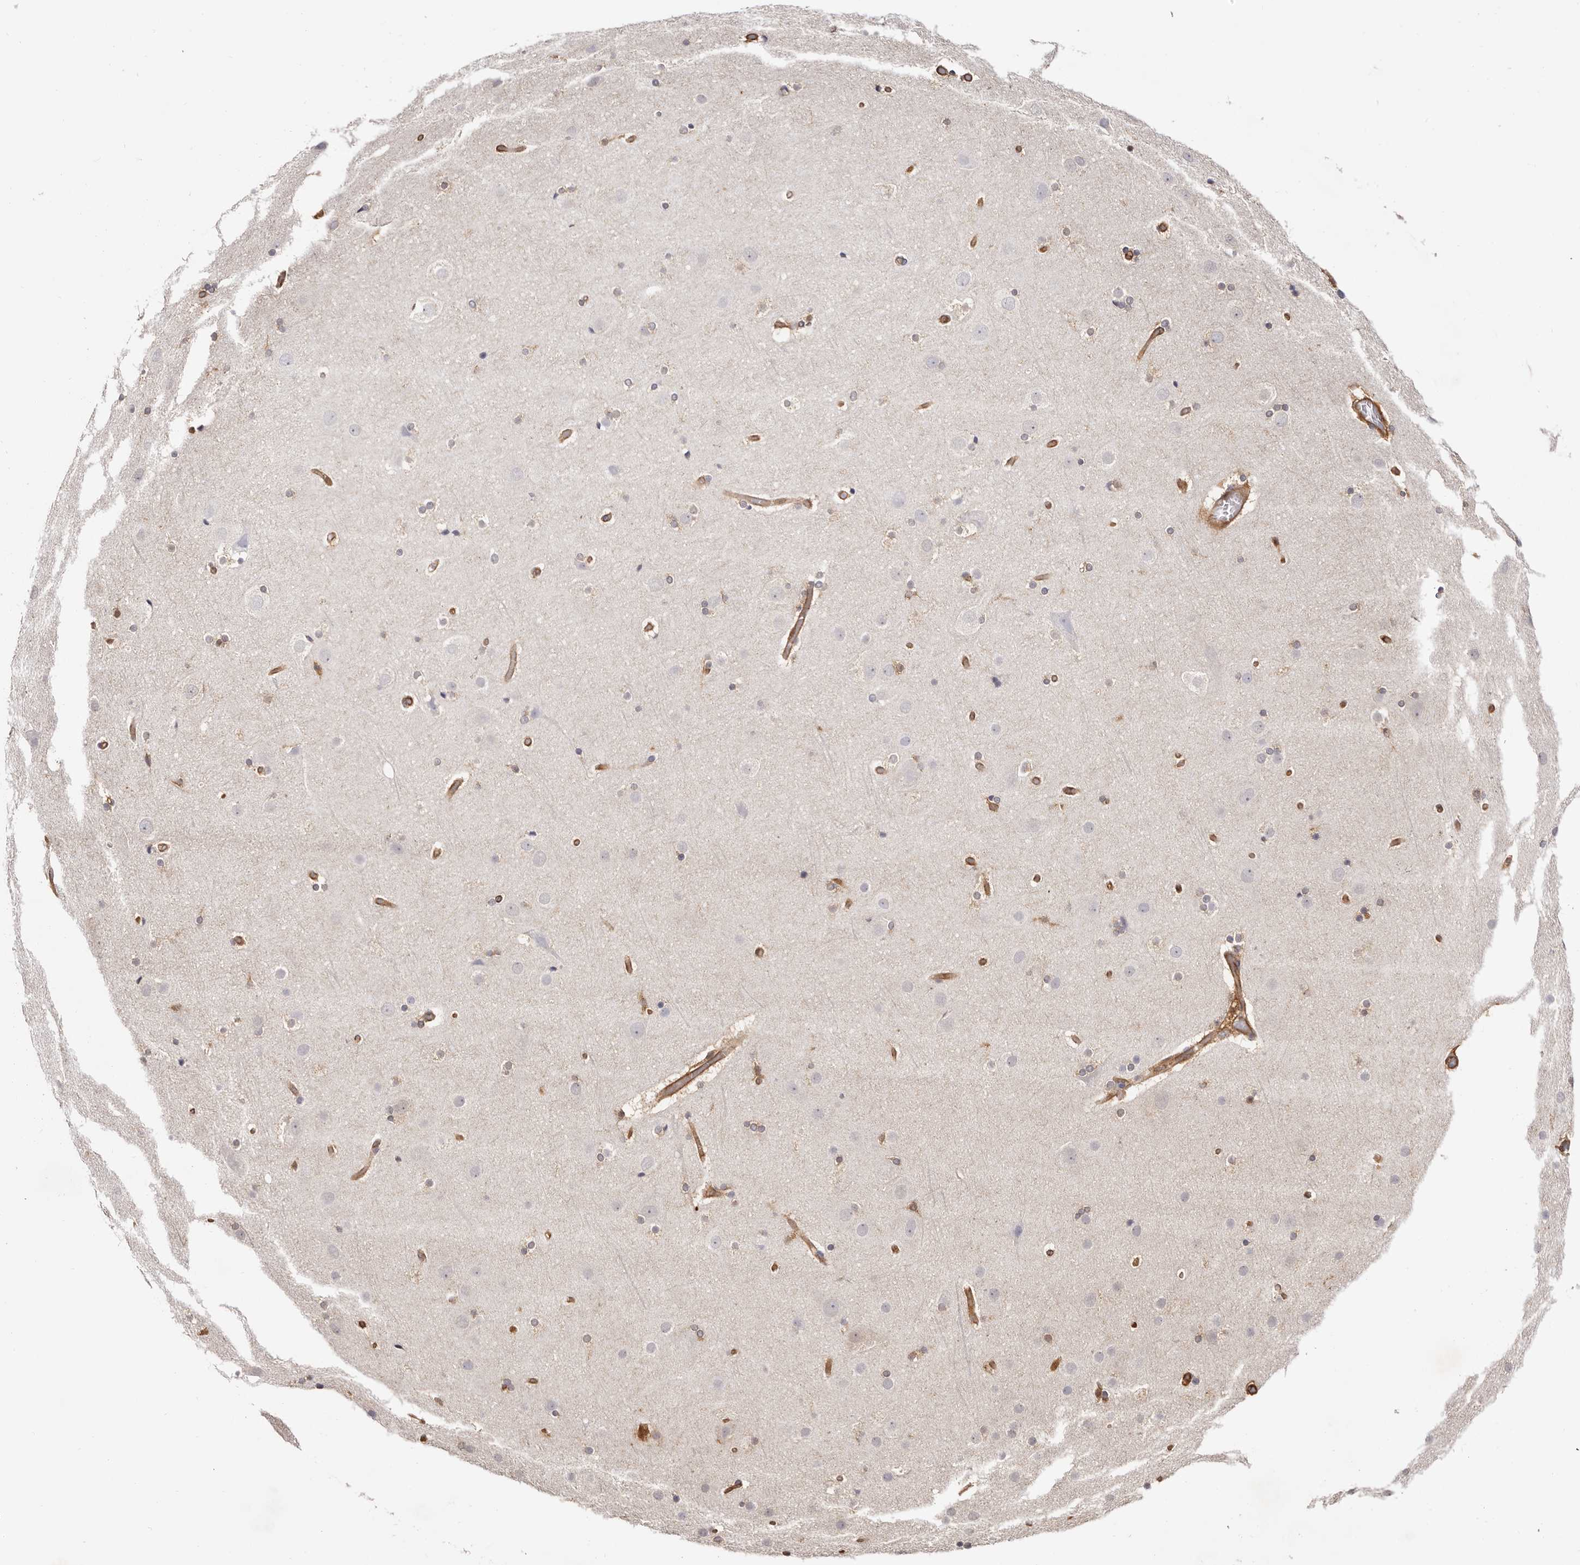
{"staining": {"intensity": "moderate", "quantity": ">75%", "location": "cytoplasmic/membranous"}, "tissue": "cerebral cortex", "cell_type": "Endothelial cells", "image_type": "normal", "snomed": [{"axis": "morphology", "description": "Normal tissue, NOS"}, {"axis": "topography", "description": "Cerebral cortex"}], "caption": "The image demonstrates a brown stain indicating the presence of a protein in the cytoplasmic/membranous of endothelial cells in cerebral cortex. The staining was performed using DAB to visualize the protein expression in brown, while the nuclei were stained in blue with hematoxylin (Magnification: 20x).", "gene": "LAP3", "patient": {"sex": "male", "age": 57}}